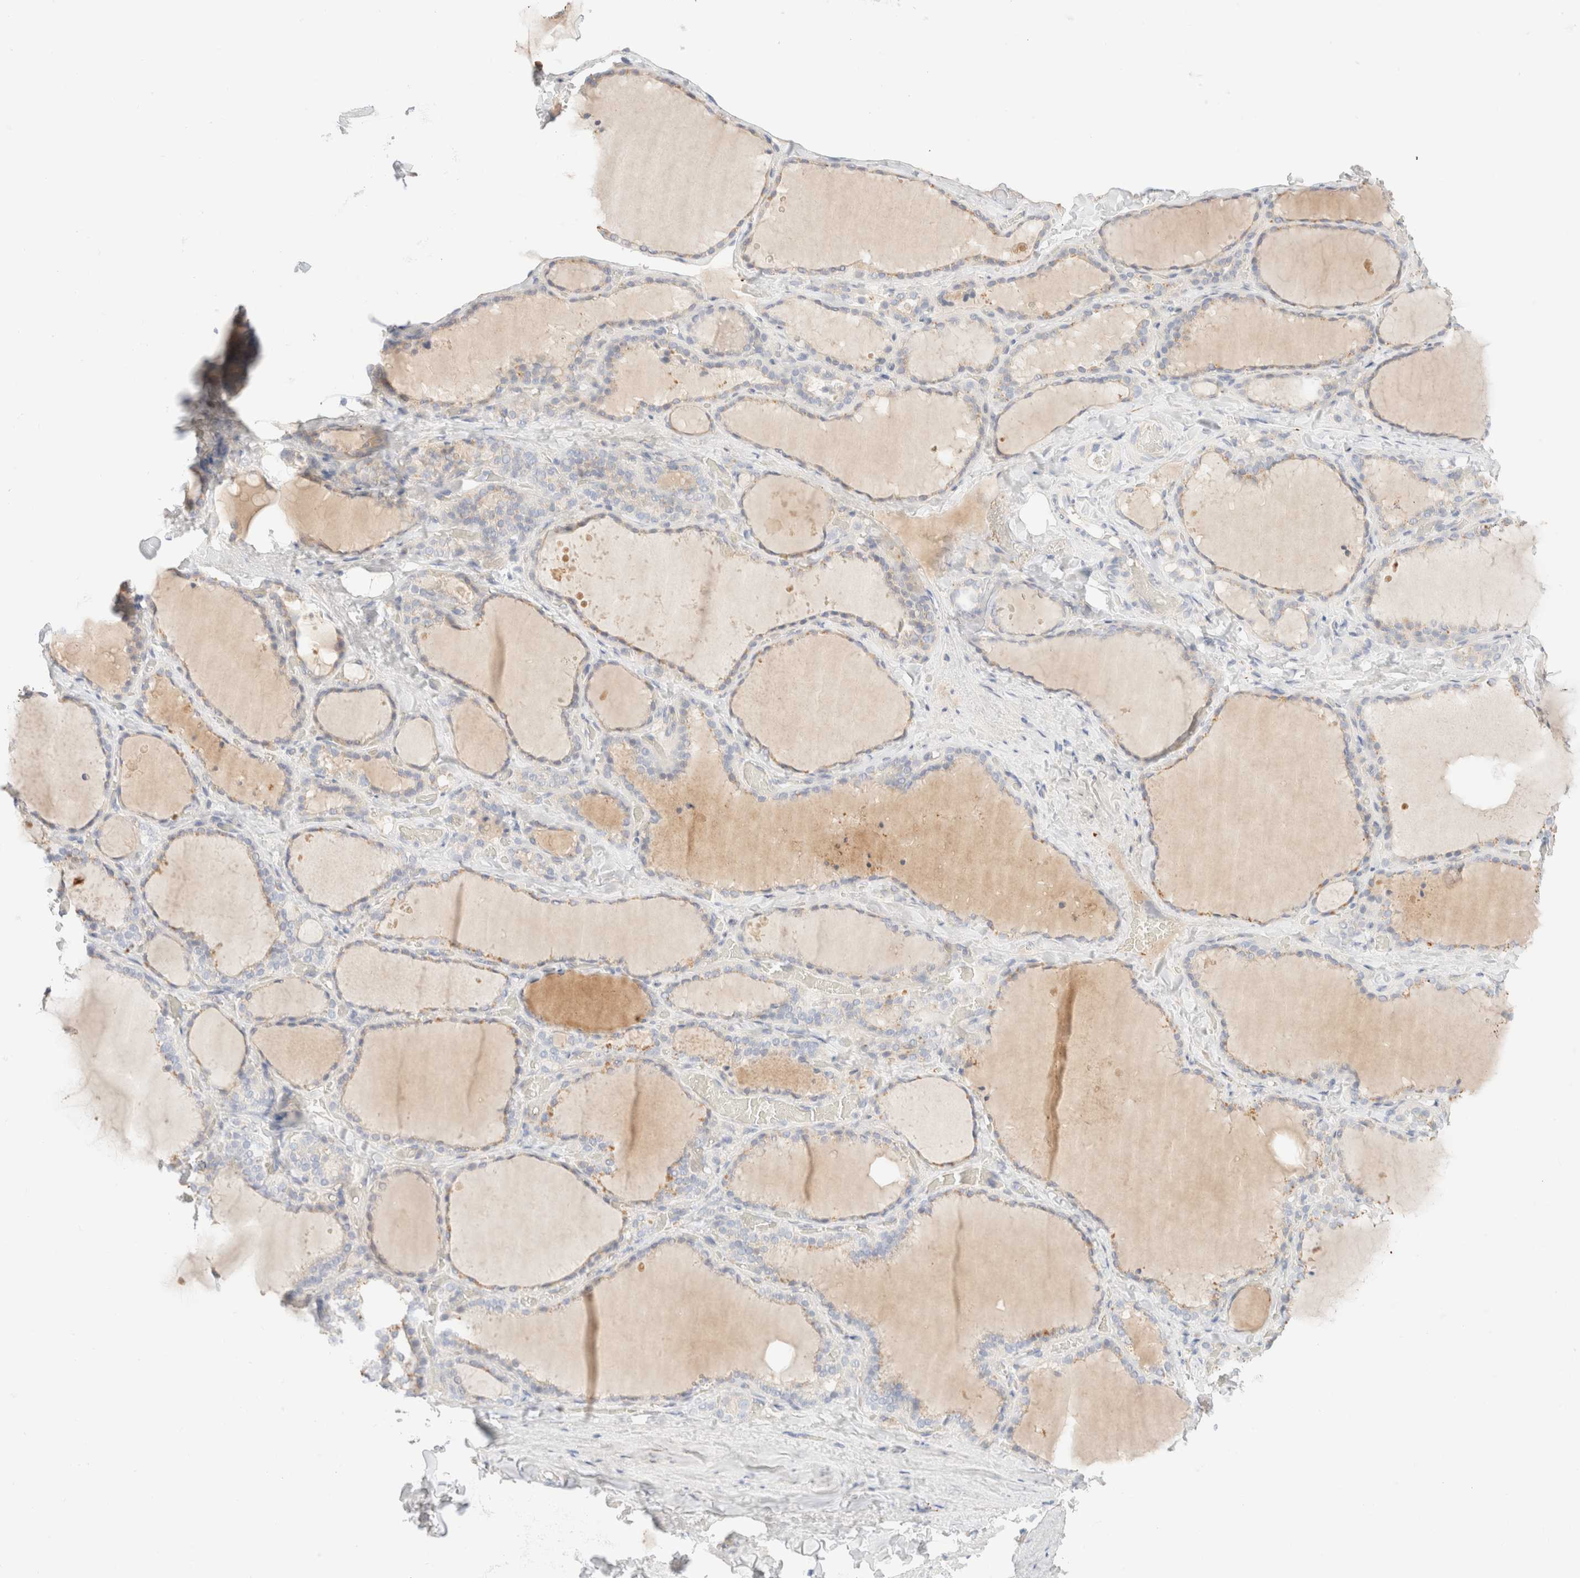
{"staining": {"intensity": "weak", "quantity": "<25%", "location": "cytoplasmic/membranous"}, "tissue": "thyroid gland", "cell_type": "Glandular cells", "image_type": "normal", "snomed": [{"axis": "morphology", "description": "Normal tissue, NOS"}, {"axis": "topography", "description": "Thyroid gland"}], "caption": "The image displays no significant positivity in glandular cells of thyroid gland. (Stains: DAB (3,3'-diaminobenzidine) immunohistochemistry (IHC) with hematoxylin counter stain, Microscopy: brightfield microscopy at high magnification).", "gene": "SARM1", "patient": {"sex": "female", "age": 22}}